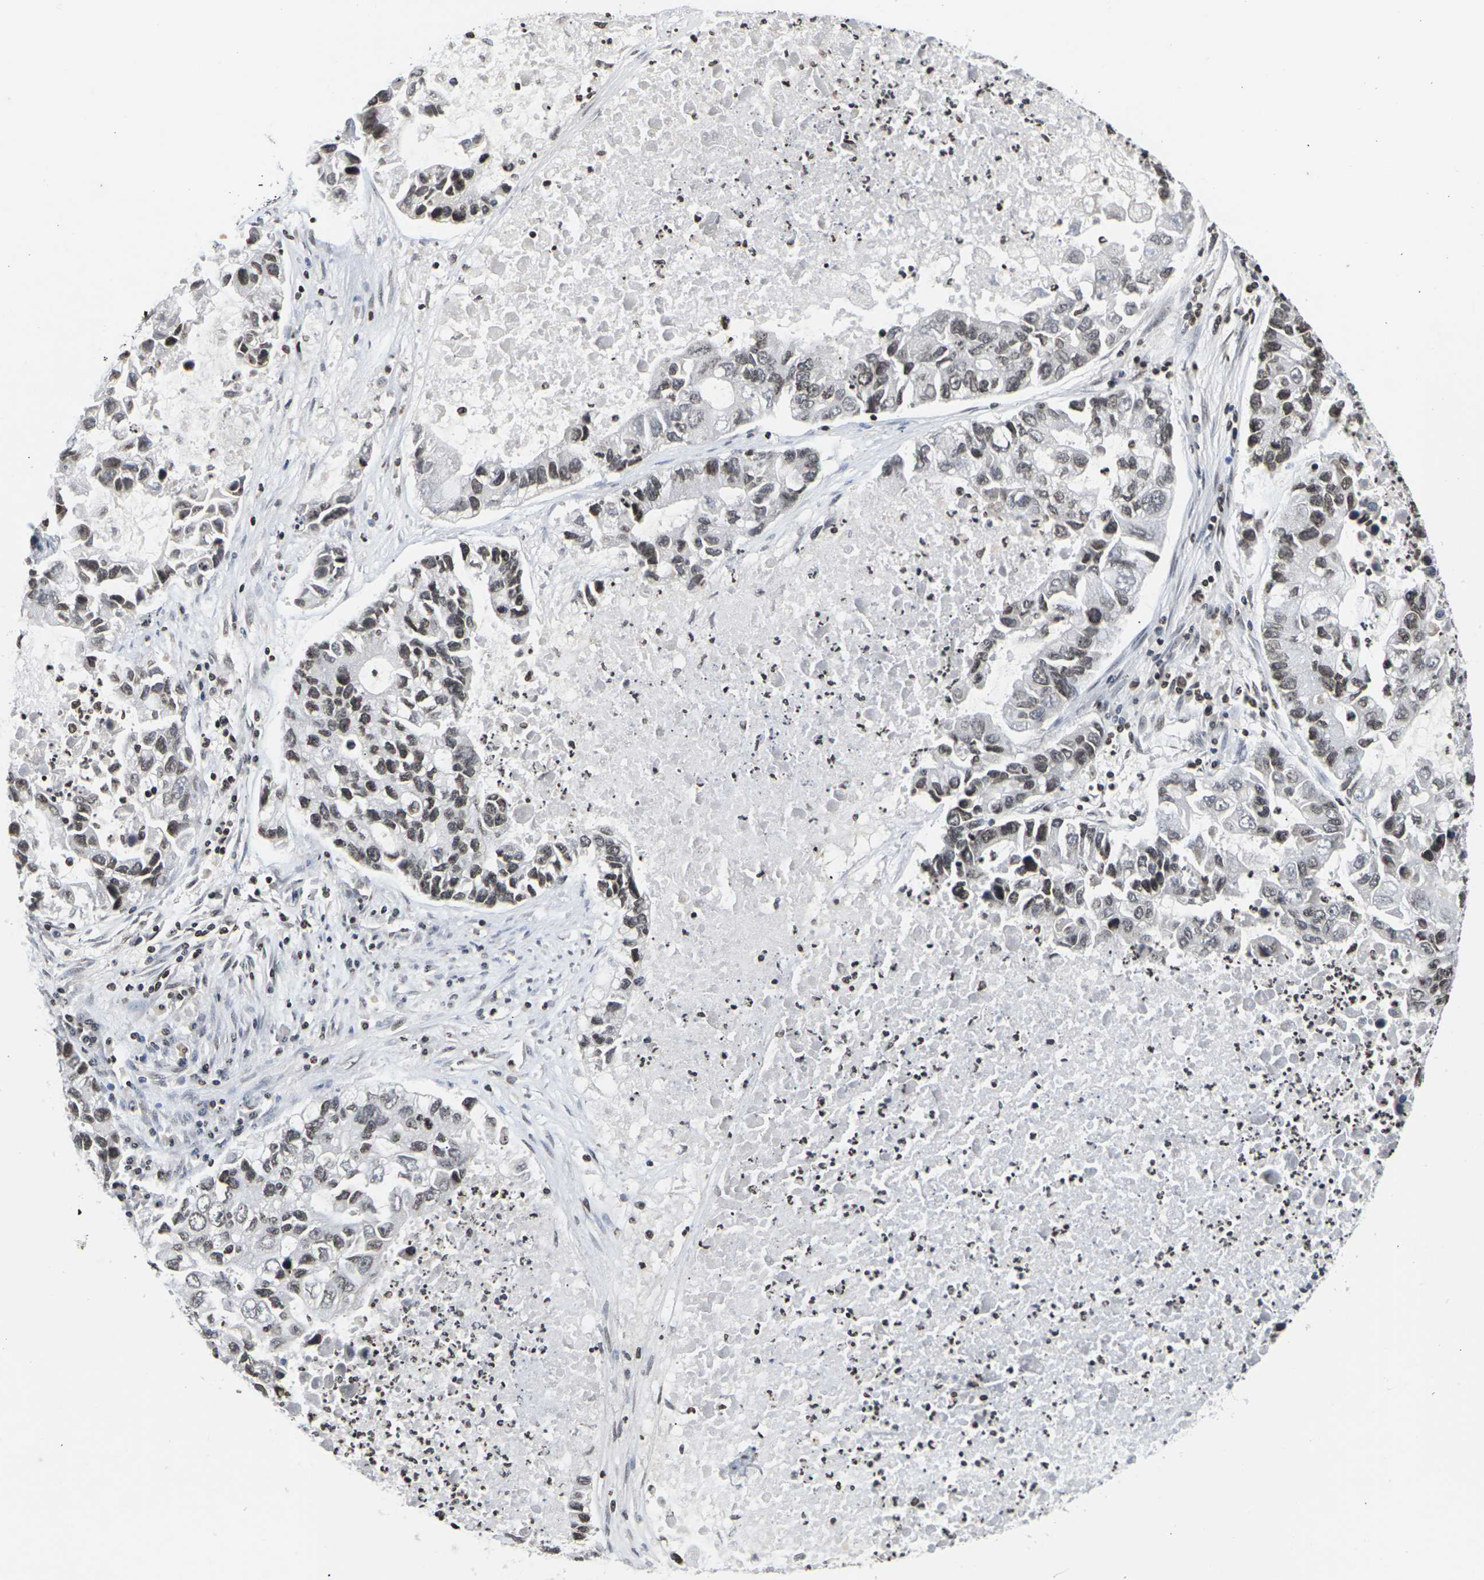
{"staining": {"intensity": "moderate", "quantity": ">75%", "location": "nuclear"}, "tissue": "lung cancer", "cell_type": "Tumor cells", "image_type": "cancer", "snomed": [{"axis": "morphology", "description": "Adenocarcinoma, NOS"}, {"axis": "topography", "description": "Lung"}], "caption": "Immunohistochemical staining of human lung adenocarcinoma reveals moderate nuclear protein positivity in about >75% of tumor cells. (Stains: DAB (3,3'-diaminobenzidine) in brown, nuclei in blue, Microscopy: brightfield microscopy at high magnification).", "gene": "ETV5", "patient": {"sex": "female", "age": 51}}